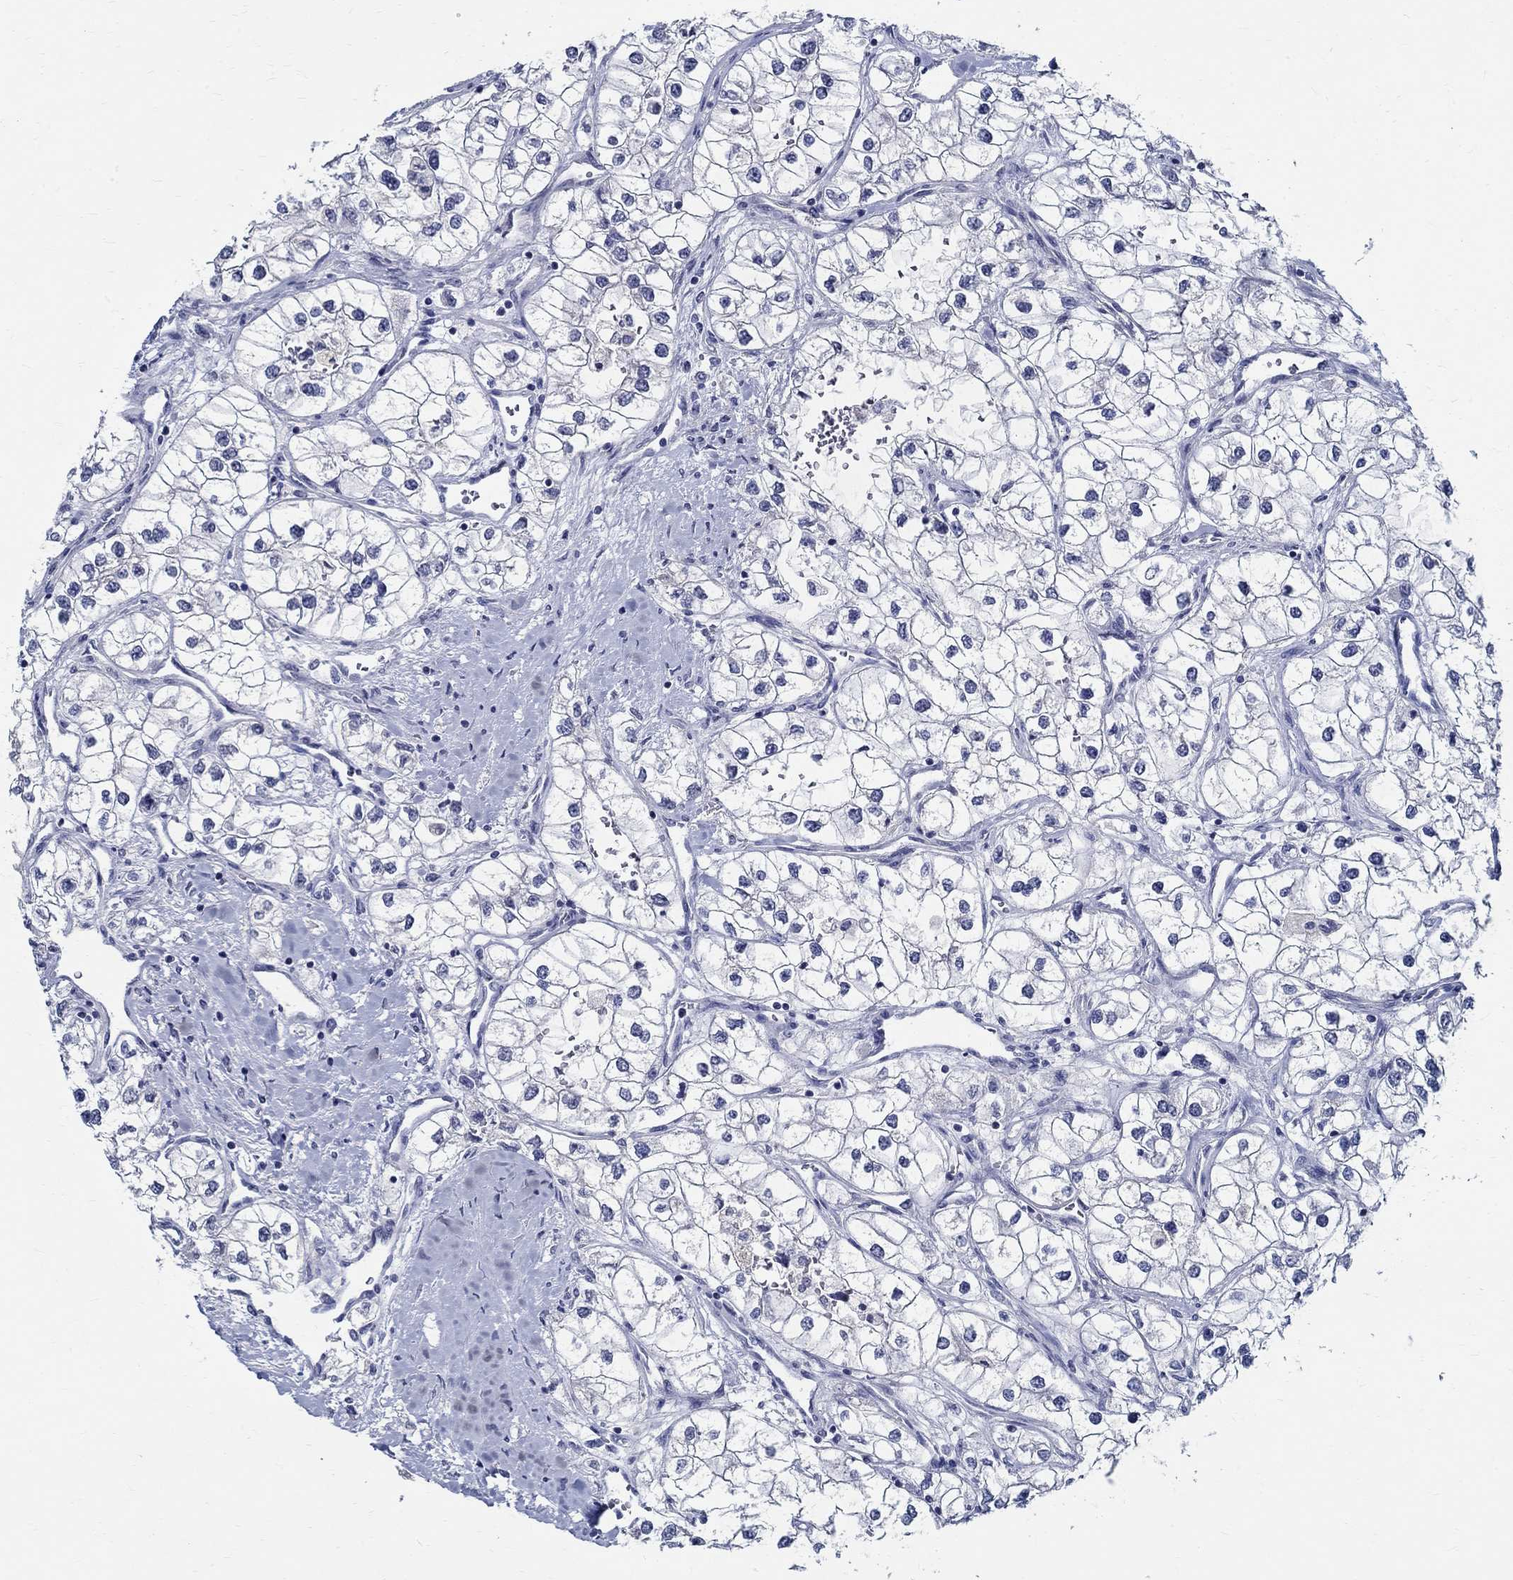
{"staining": {"intensity": "negative", "quantity": "none", "location": "none"}, "tissue": "renal cancer", "cell_type": "Tumor cells", "image_type": "cancer", "snomed": [{"axis": "morphology", "description": "Adenocarcinoma, NOS"}, {"axis": "topography", "description": "Kidney"}], "caption": "Immunohistochemistry photomicrograph of neoplastic tissue: renal adenocarcinoma stained with DAB reveals no significant protein staining in tumor cells. (DAB IHC, high magnification).", "gene": "CETN1", "patient": {"sex": "male", "age": 59}}